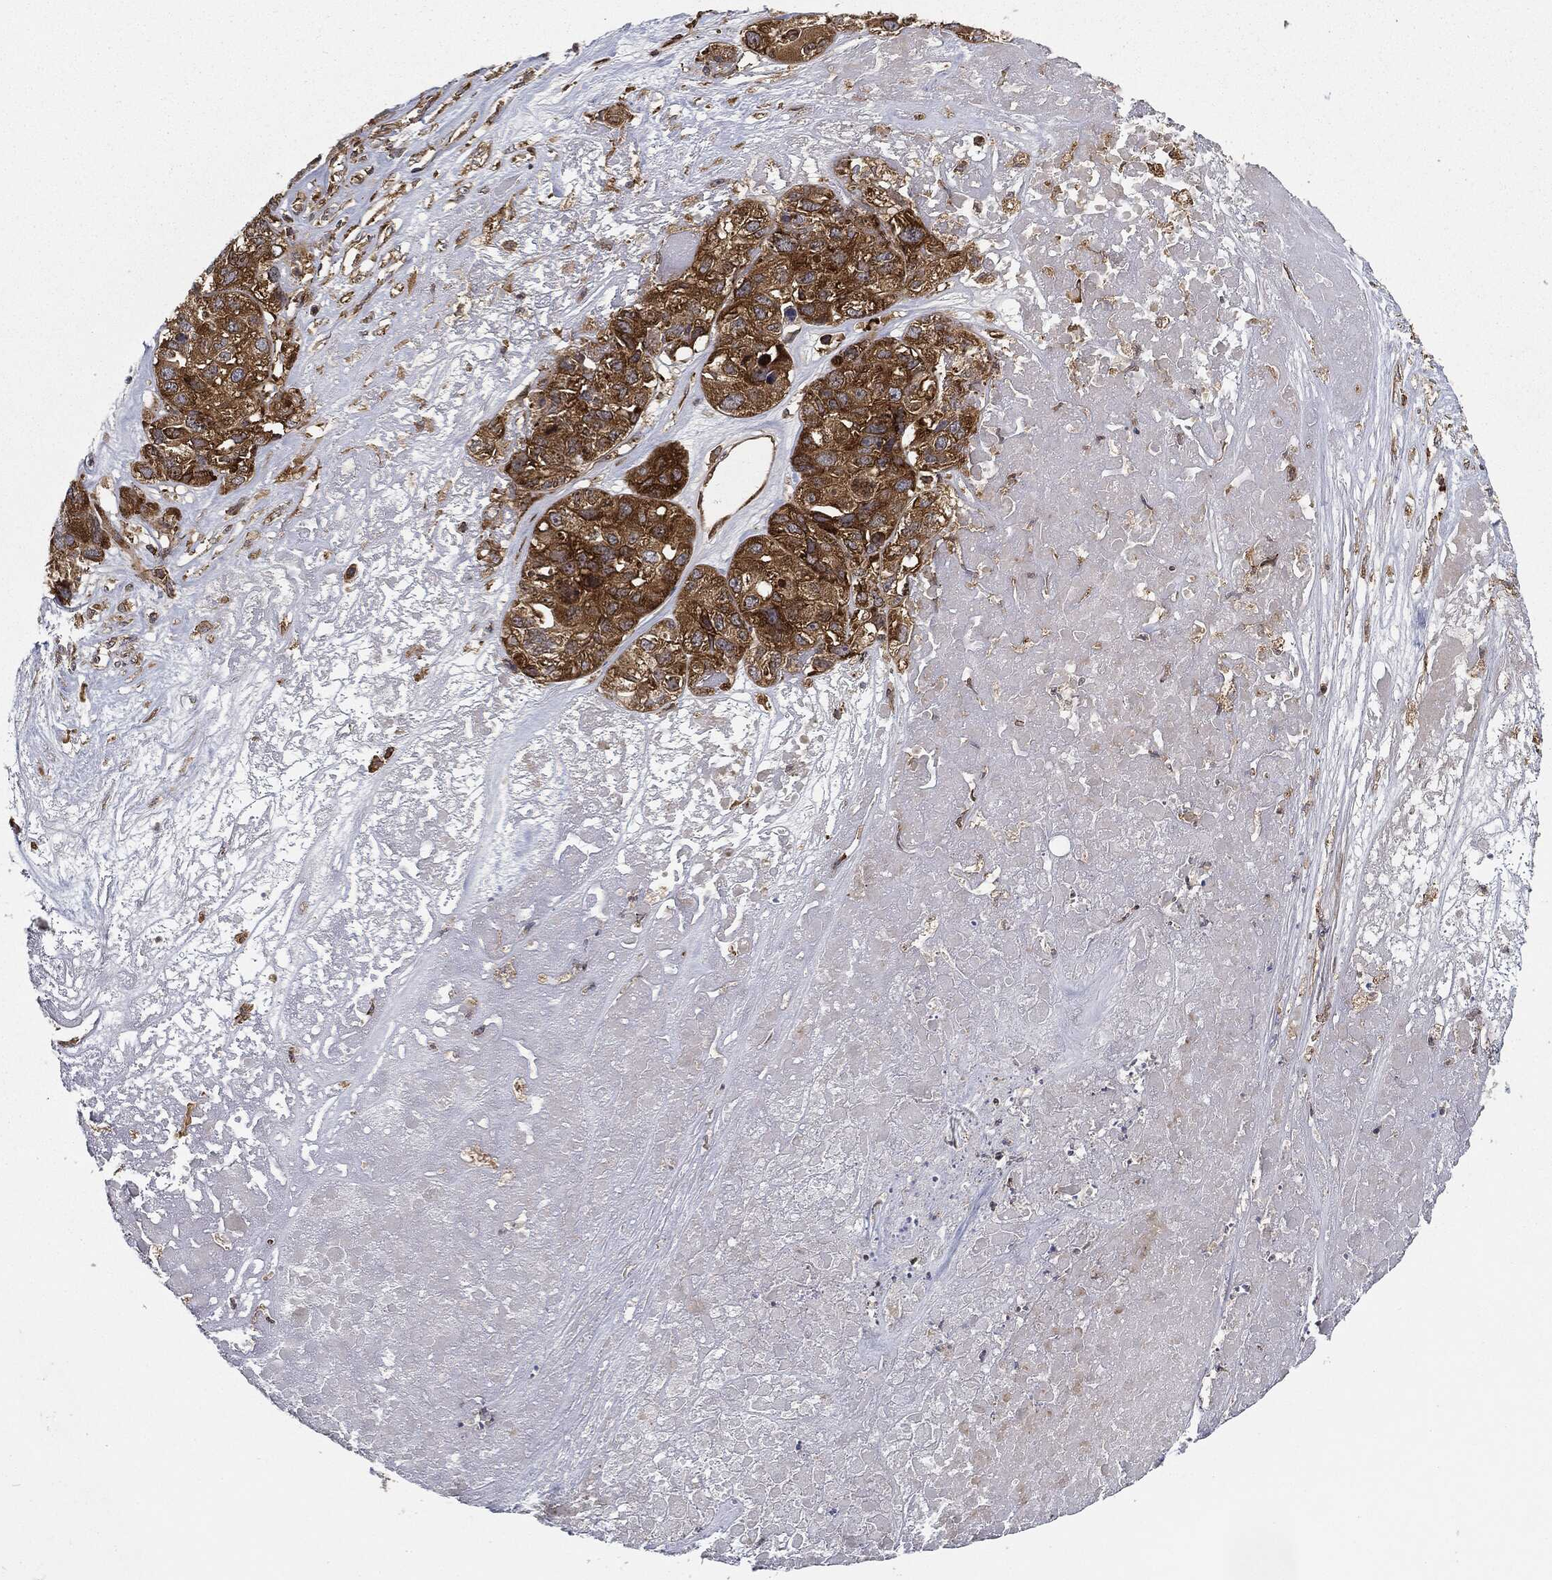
{"staining": {"intensity": "strong", "quantity": ">75%", "location": "cytoplasmic/membranous"}, "tissue": "ovarian cancer", "cell_type": "Tumor cells", "image_type": "cancer", "snomed": [{"axis": "morphology", "description": "Cystadenocarcinoma, serous, NOS"}, {"axis": "topography", "description": "Ovary"}], "caption": "The immunohistochemical stain shows strong cytoplasmic/membranous staining in tumor cells of ovarian cancer (serous cystadenocarcinoma) tissue.", "gene": "EIF2AK2", "patient": {"sex": "female", "age": 87}}